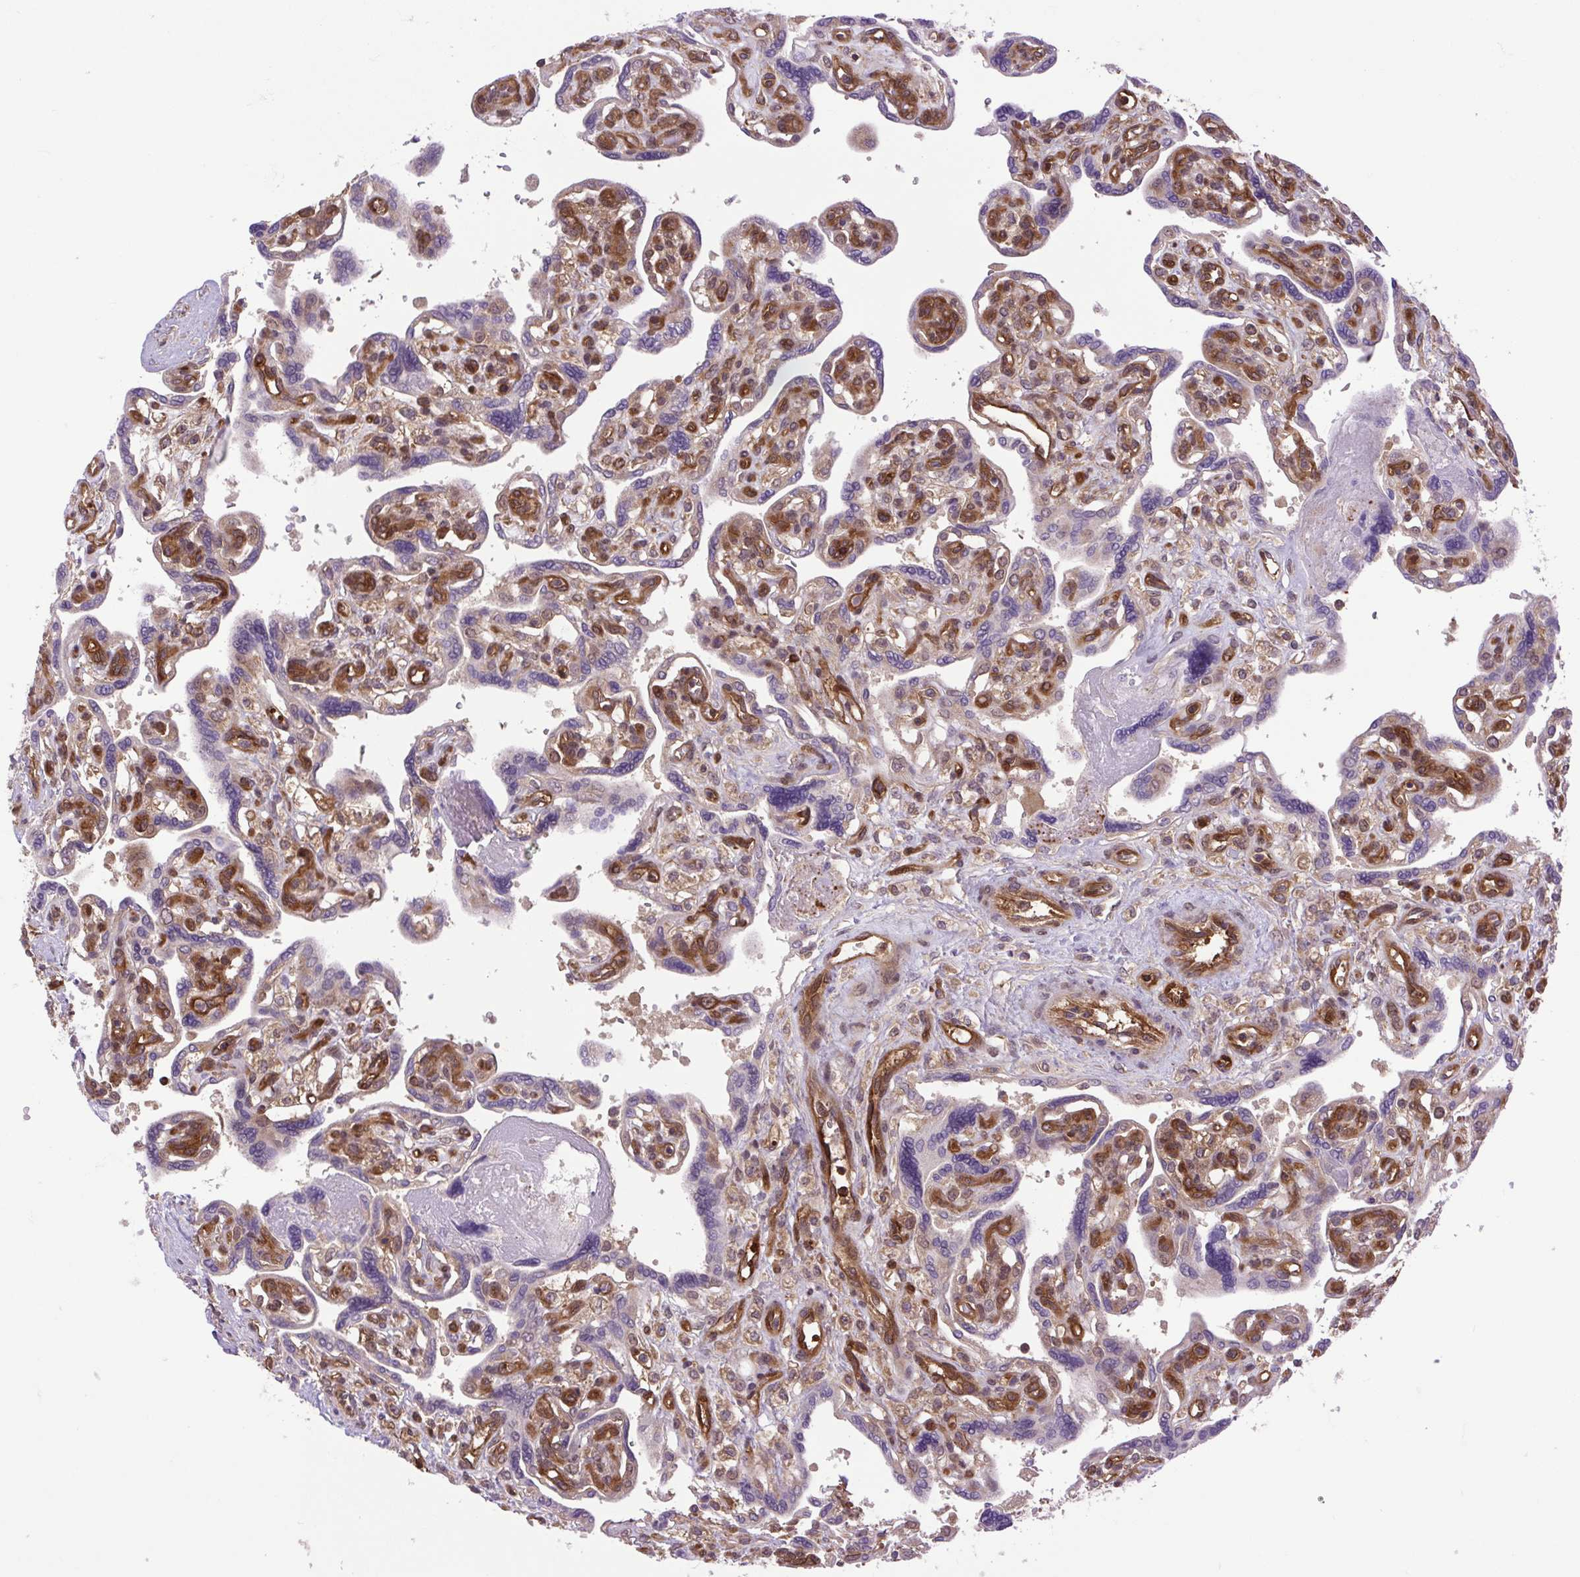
{"staining": {"intensity": "moderate", "quantity": "<25%", "location": "cytoplasmic/membranous"}, "tissue": "placenta", "cell_type": "Decidual cells", "image_type": "normal", "snomed": [{"axis": "morphology", "description": "Normal tissue, NOS"}, {"axis": "topography", "description": "Placenta"}], "caption": "Immunohistochemistry photomicrograph of normal placenta stained for a protein (brown), which demonstrates low levels of moderate cytoplasmic/membranous staining in about <25% of decidual cells.", "gene": "PLCG1", "patient": {"sex": "female", "age": 39}}